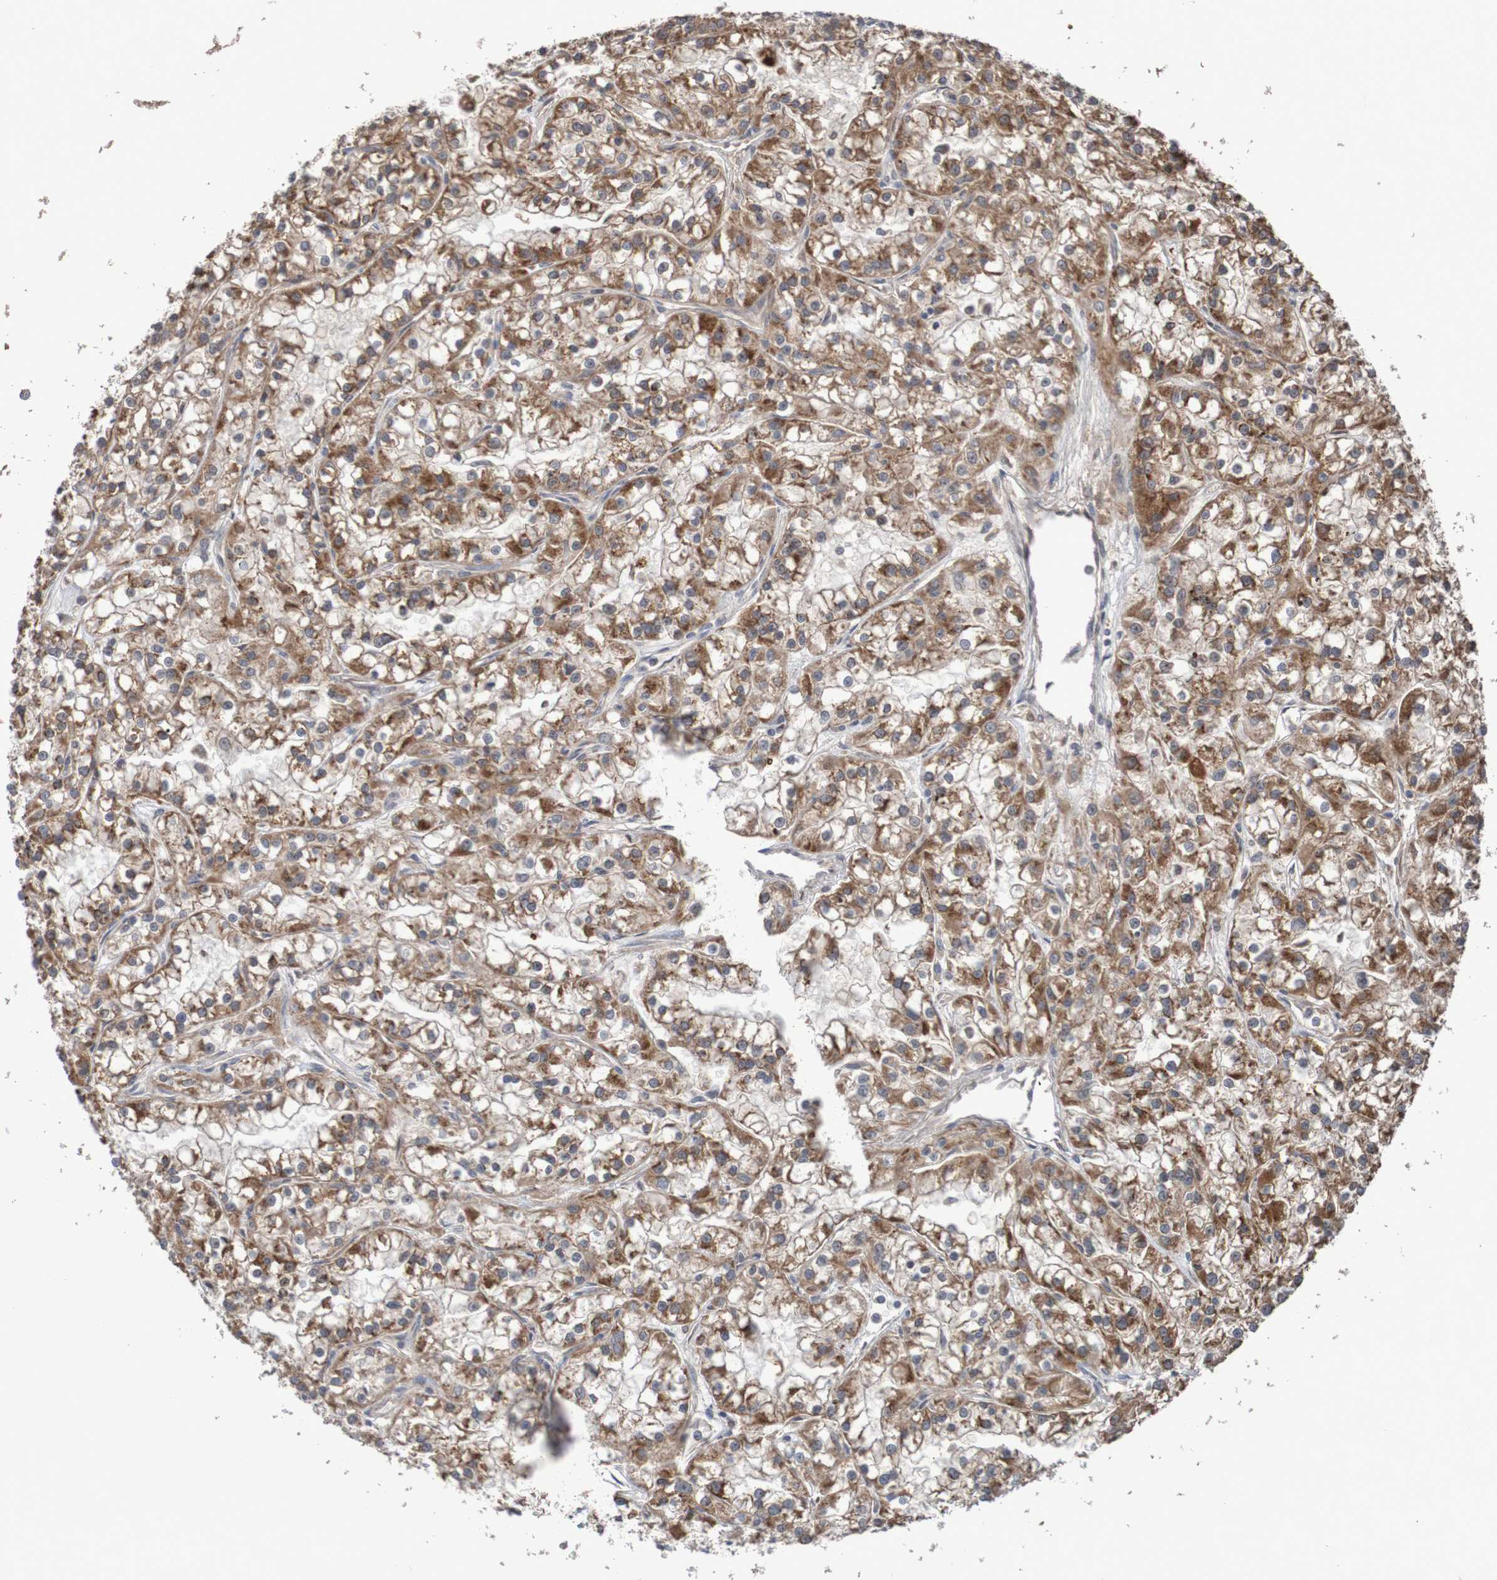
{"staining": {"intensity": "moderate", "quantity": ">75%", "location": "cytoplasmic/membranous"}, "tissue": "renal cancer", "cell_type": "Tumor cells", "image_type": "cancer", "snomed": [{"axis": "morphology", "description": "Adenocarcinoma, NOS"}, {"axis": "topography", "description": "Kidney"}], "caption": "A medium amount of moderate cytoplasmic/membranous expression is identified in about >75% of tumor cells in adenocarcinoma (renal) tissue. Nuclei are stained in blue.", "gene": "PHYH", "patient": {"sex": "female", "age": 52}}